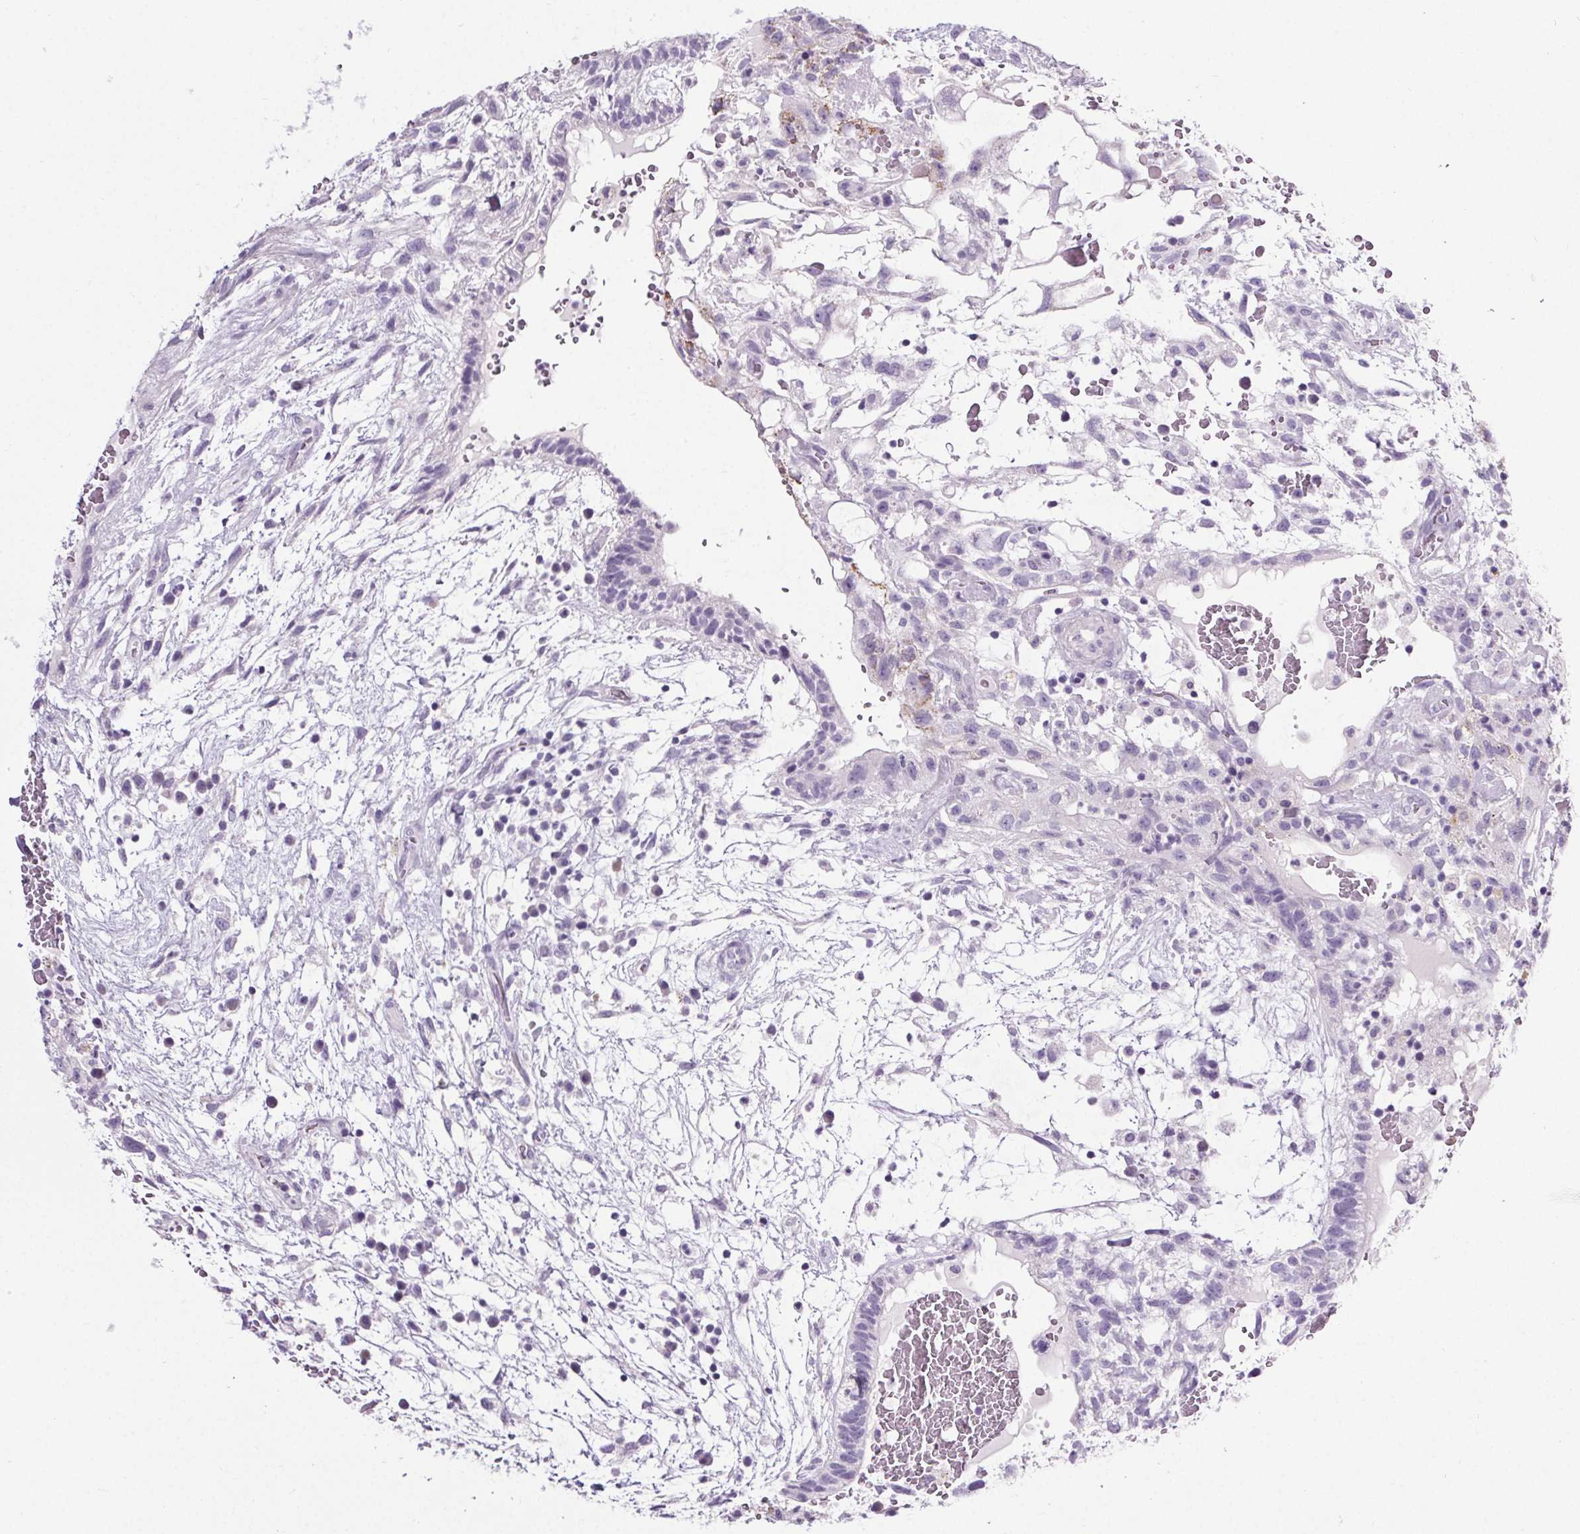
{"staining": {"intensity": "negative", "quantity": "none", "location": "none"}, "tissue": "testis cancer", "cell_type": "Tumor cells", "image_type": "cancer", "snomed": [{"axis": "morphology", "description": "Normal tissue, NOS"}, {"axis": "morphology", "description": "Carcinoma, Embryonal, NOS"}, {"axis": "topography", "description": "Testis"}], "caption": "Protein analysis of testis cancer demonstrates no significant staining in tumor cells.", "gene": "ELAVL2", "patient": {"sex": "male", "age": 32}}